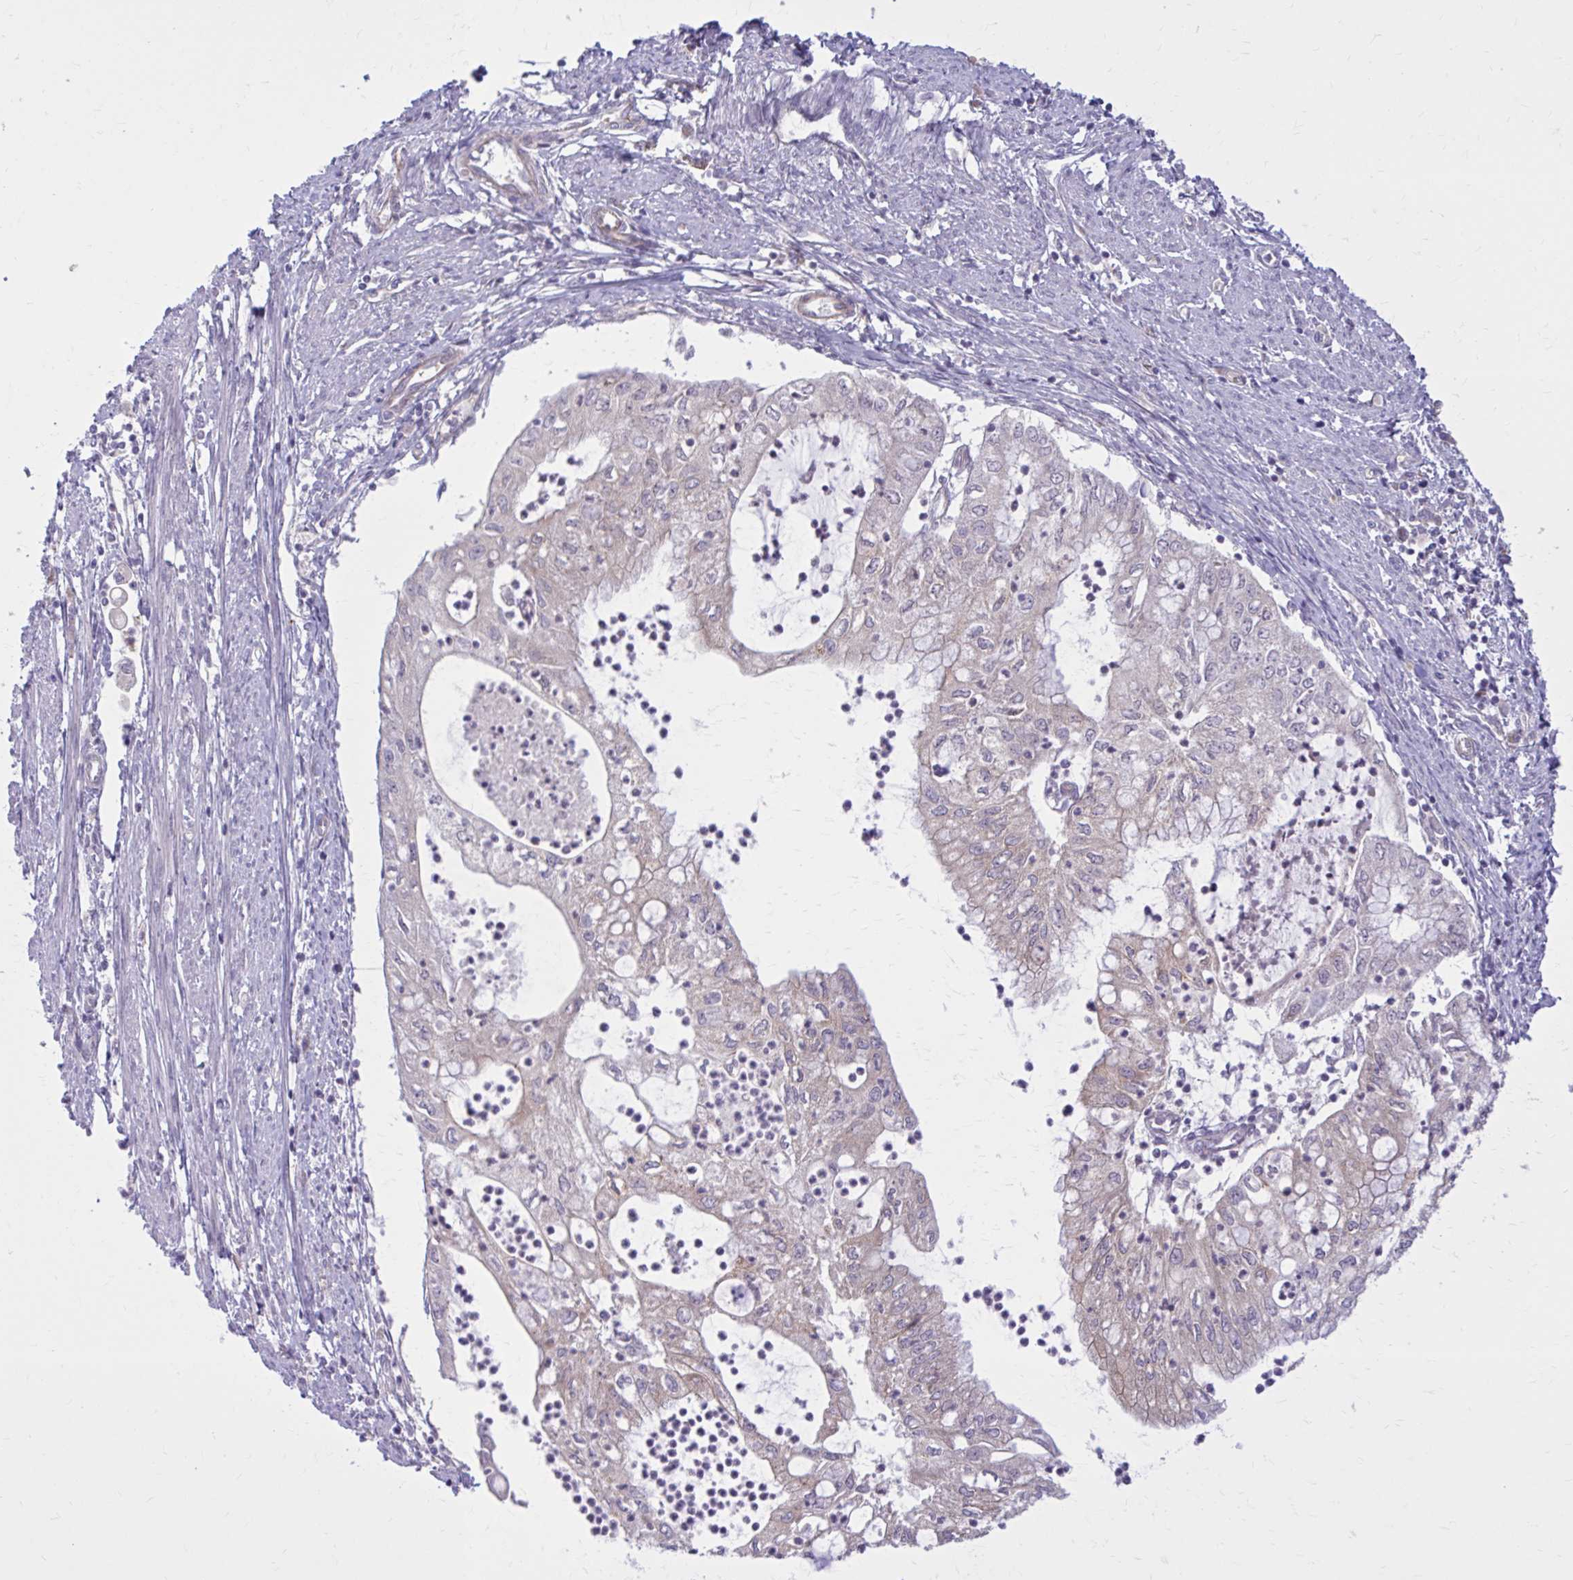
{"staining": {"intensity": "weak", "quantity": "<25%", "location": "cytoplasmic/membranous"}, "tissue": "endometrial cancer", "cell_type": "Tumor cells", "image_type": "cancer", "snomed": [{"axis": "morphology", "description": "Adenocarcinoma, NOS"}, {"axis": "topography", "description": "Endometrium"}], "caption": "IHC image of neoplastic tissue: endometrial cancer (adenocarcinoma) stained with DAB (3,3'-diaminobenzidine) shows no significant protein expression in tumor cells.", "gene": "SNF8", "patient": {"sex": "female", "age": 75}}